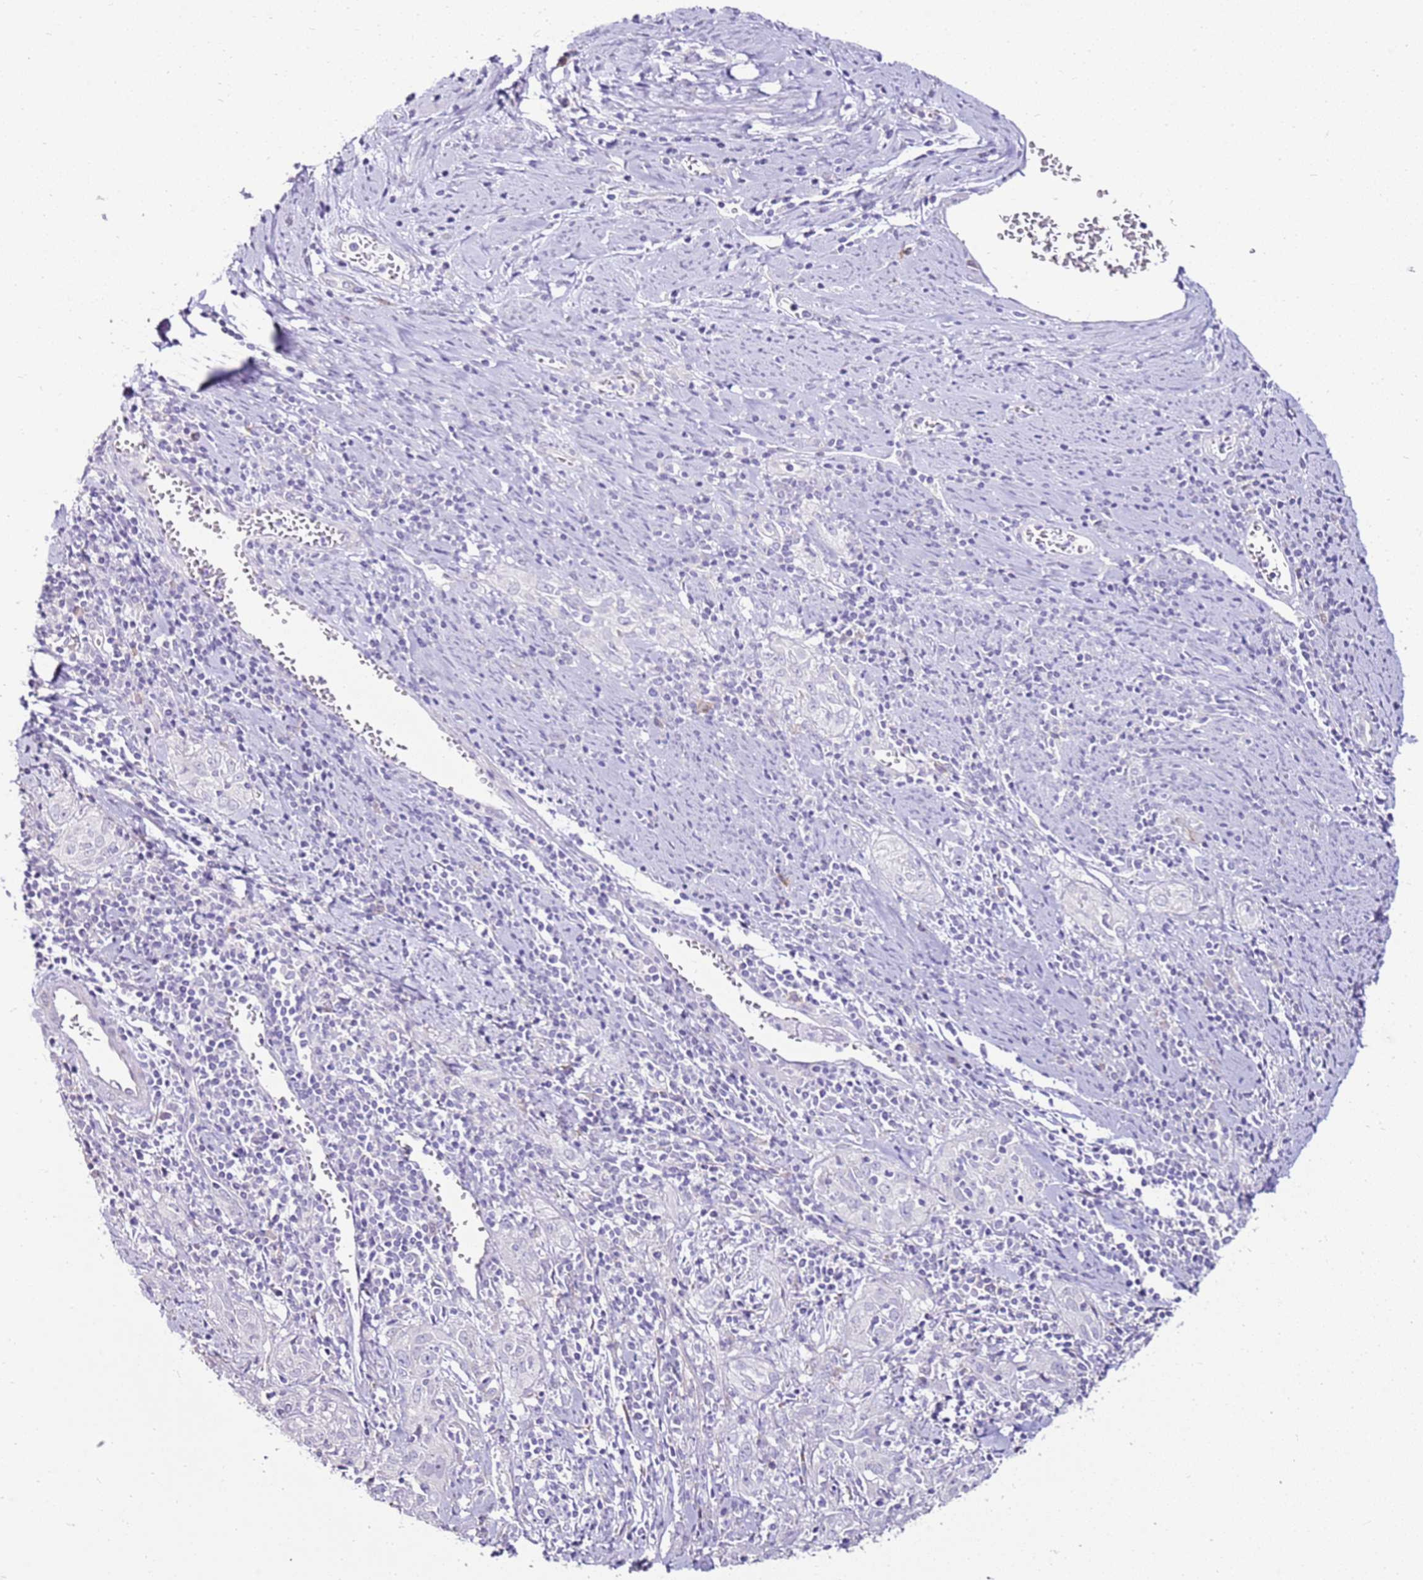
{"staining": {"intensity": "negative", "quantity": "none", "location": "none"}, "tissue": "cervical cancer", "cell_type": "Tumor cells", "image_type": "cancer", "snomed": [{"axis": "morphology", "description": "Squamous cell carcinoma, NOS"}, {"axis": "topography", "description": "Cervix"}], "caption": "Immunohistochemistry (IHC) micrograph of cervical cancer (squamous cell carcinoma) stained for a protein (brown), which reveals no staining in tumor cells.", "gene": "SLC38A5", "patient": {"sex": "female", "age": 57}}